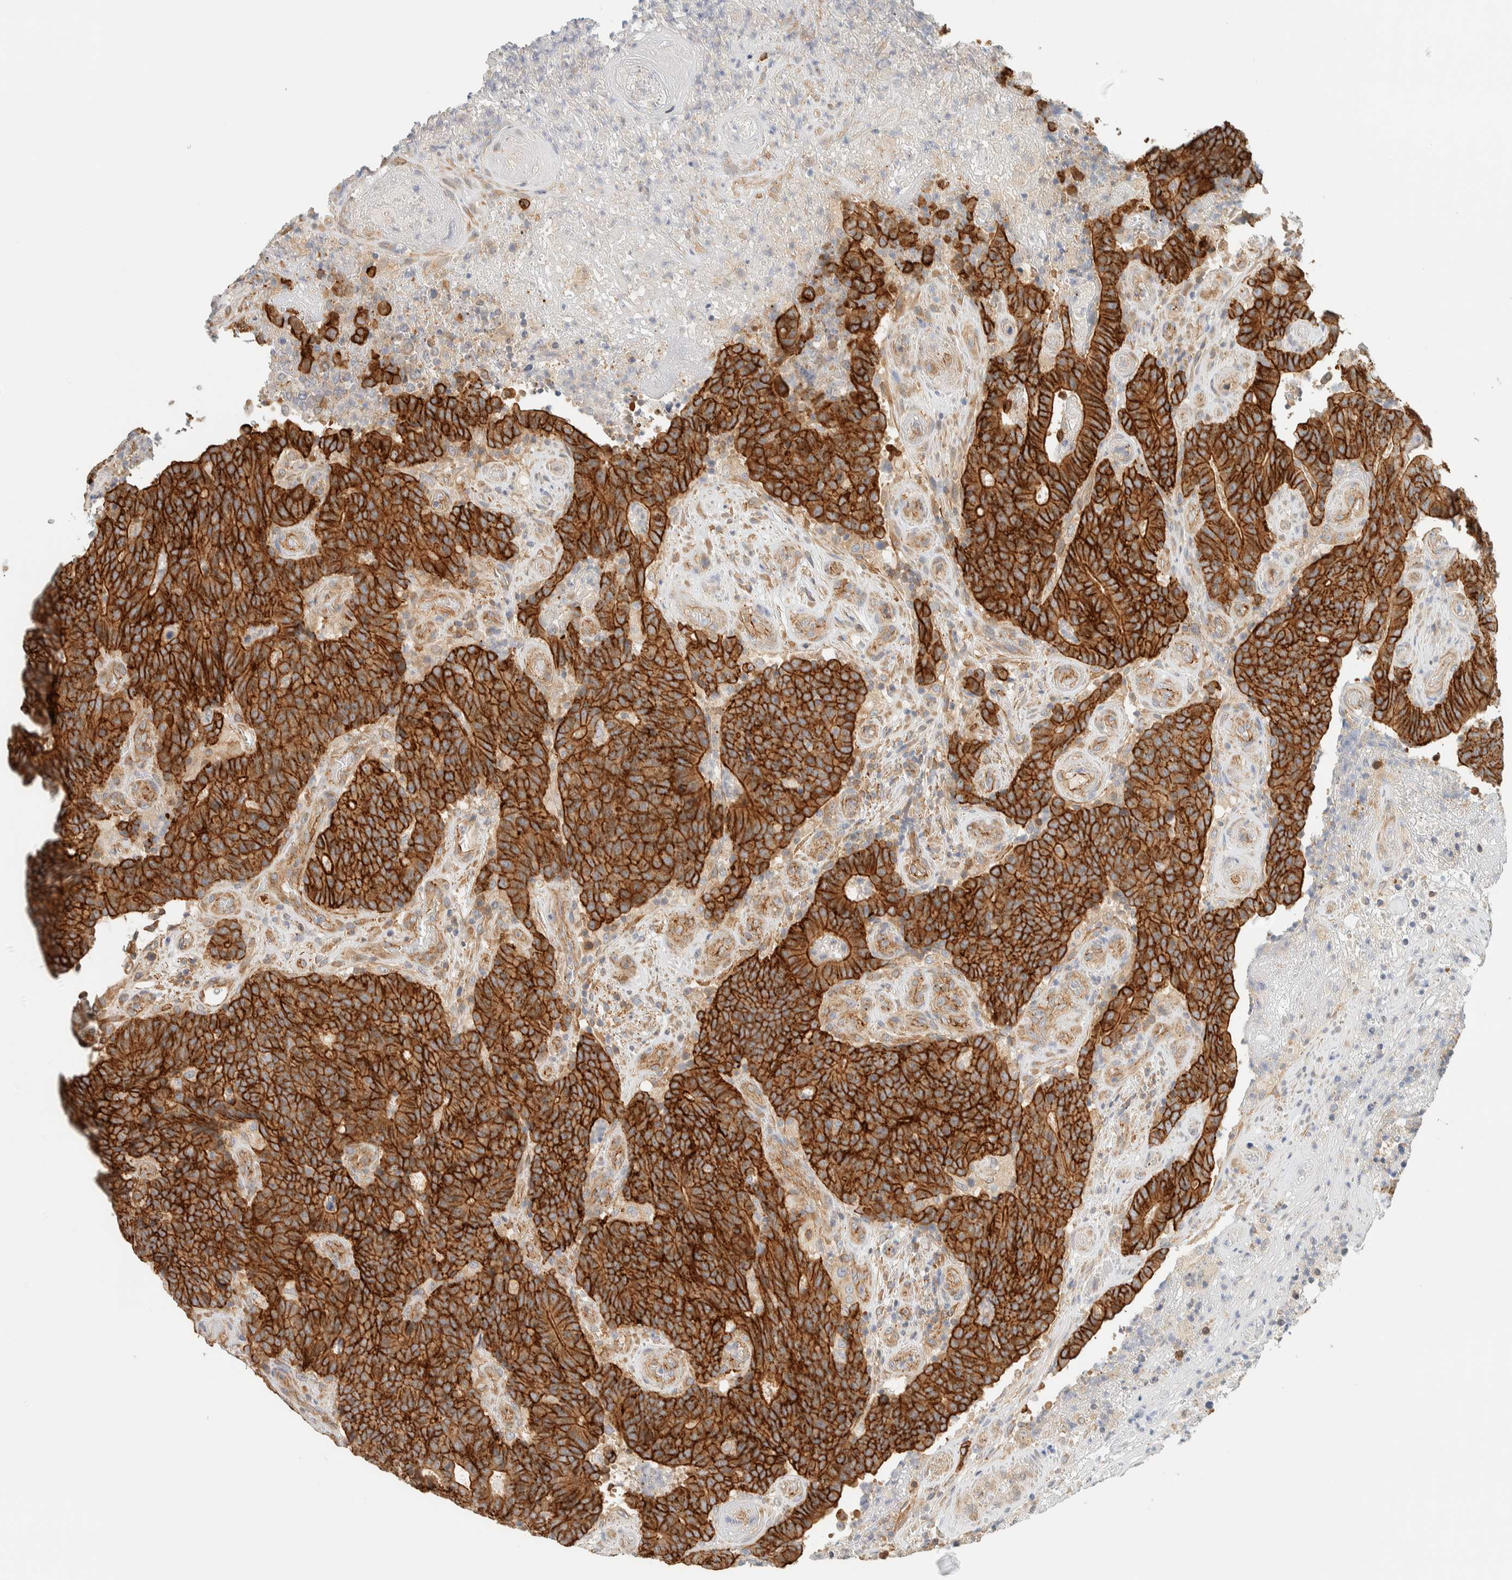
{"staining": {"intensity": "strong", "quantity": ">75%", "location": "cytoplasmic/membranous"}, "tissue": "colorectal cancer", "cell_type": "Tumor cells", "image_type": "cancer", "snomed": [{"axis": "morphology", "description": "Normal tissue, NOS"}, {"axis": "morphology", "description": "Adenocarcinoma, NOS"}, {"axis": "topography", "description": "Colon"}], "caption": "Immunohistochemical staining of colorectal cancer (adenocarcinoma) shows strong cytoplasmic/membranous protein staining in about >75% of tumor cells.", "gene": "LIMA1", "patient": {"sex": "female", "age": 75}}